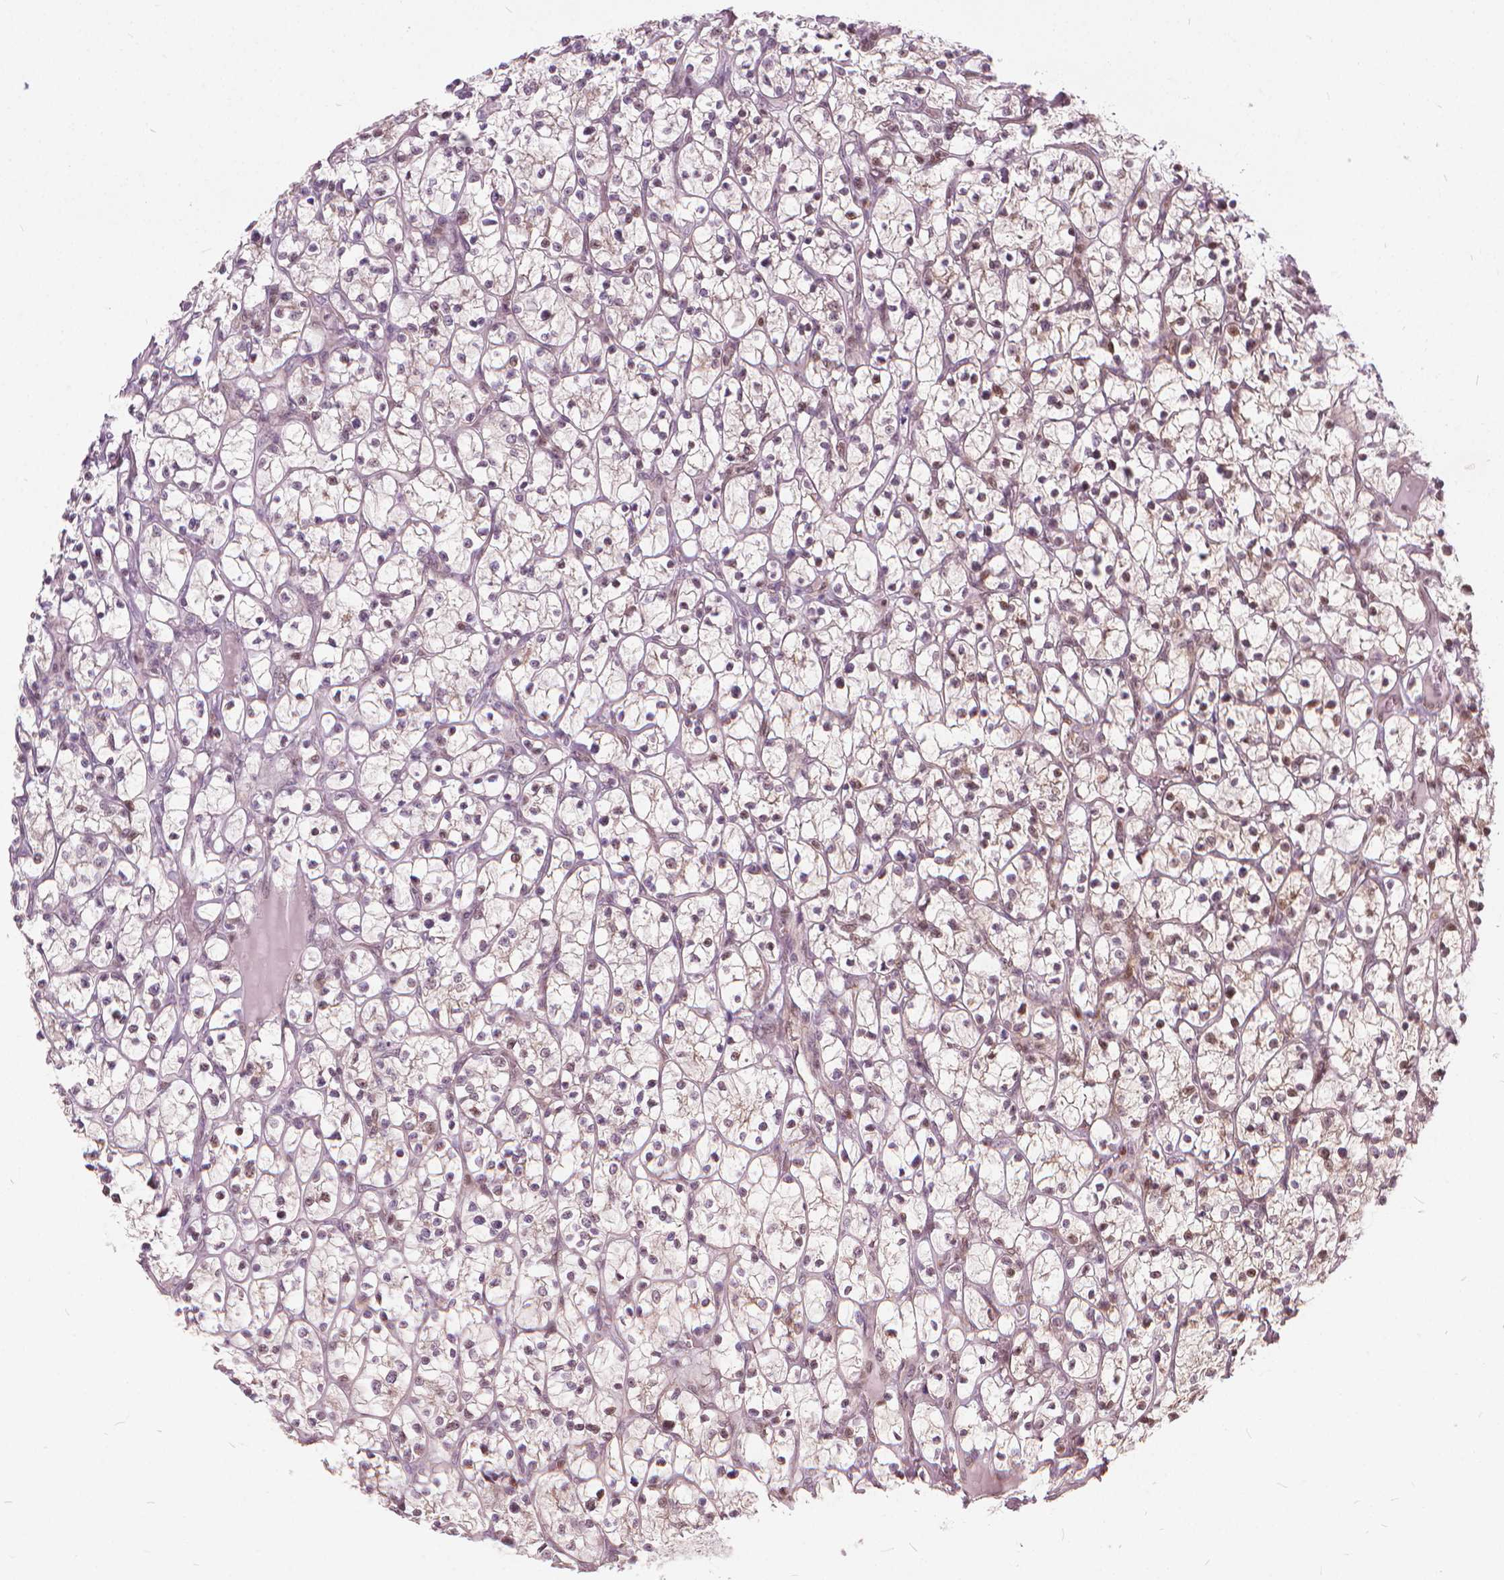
{"staining": {"intensity": "weak", "quantity": "<25%", "location": "cytoplasmic/membranous,nuclear"}, "tissue": "renal cancer", "cell_type": "Tumor cells", "image_type": "cancer", "snomed": [{"axis": "morphology", "description": "Adenocarcinoma, NOS"}, {"axis": "topography", "description": "Kidney"}], "caption": "The histopathology image exhibits no staining of tumor cells in adenocarcinoma (renal).", "gene": "STAT5B", "patient": {"sex": "female", "age": 64}}